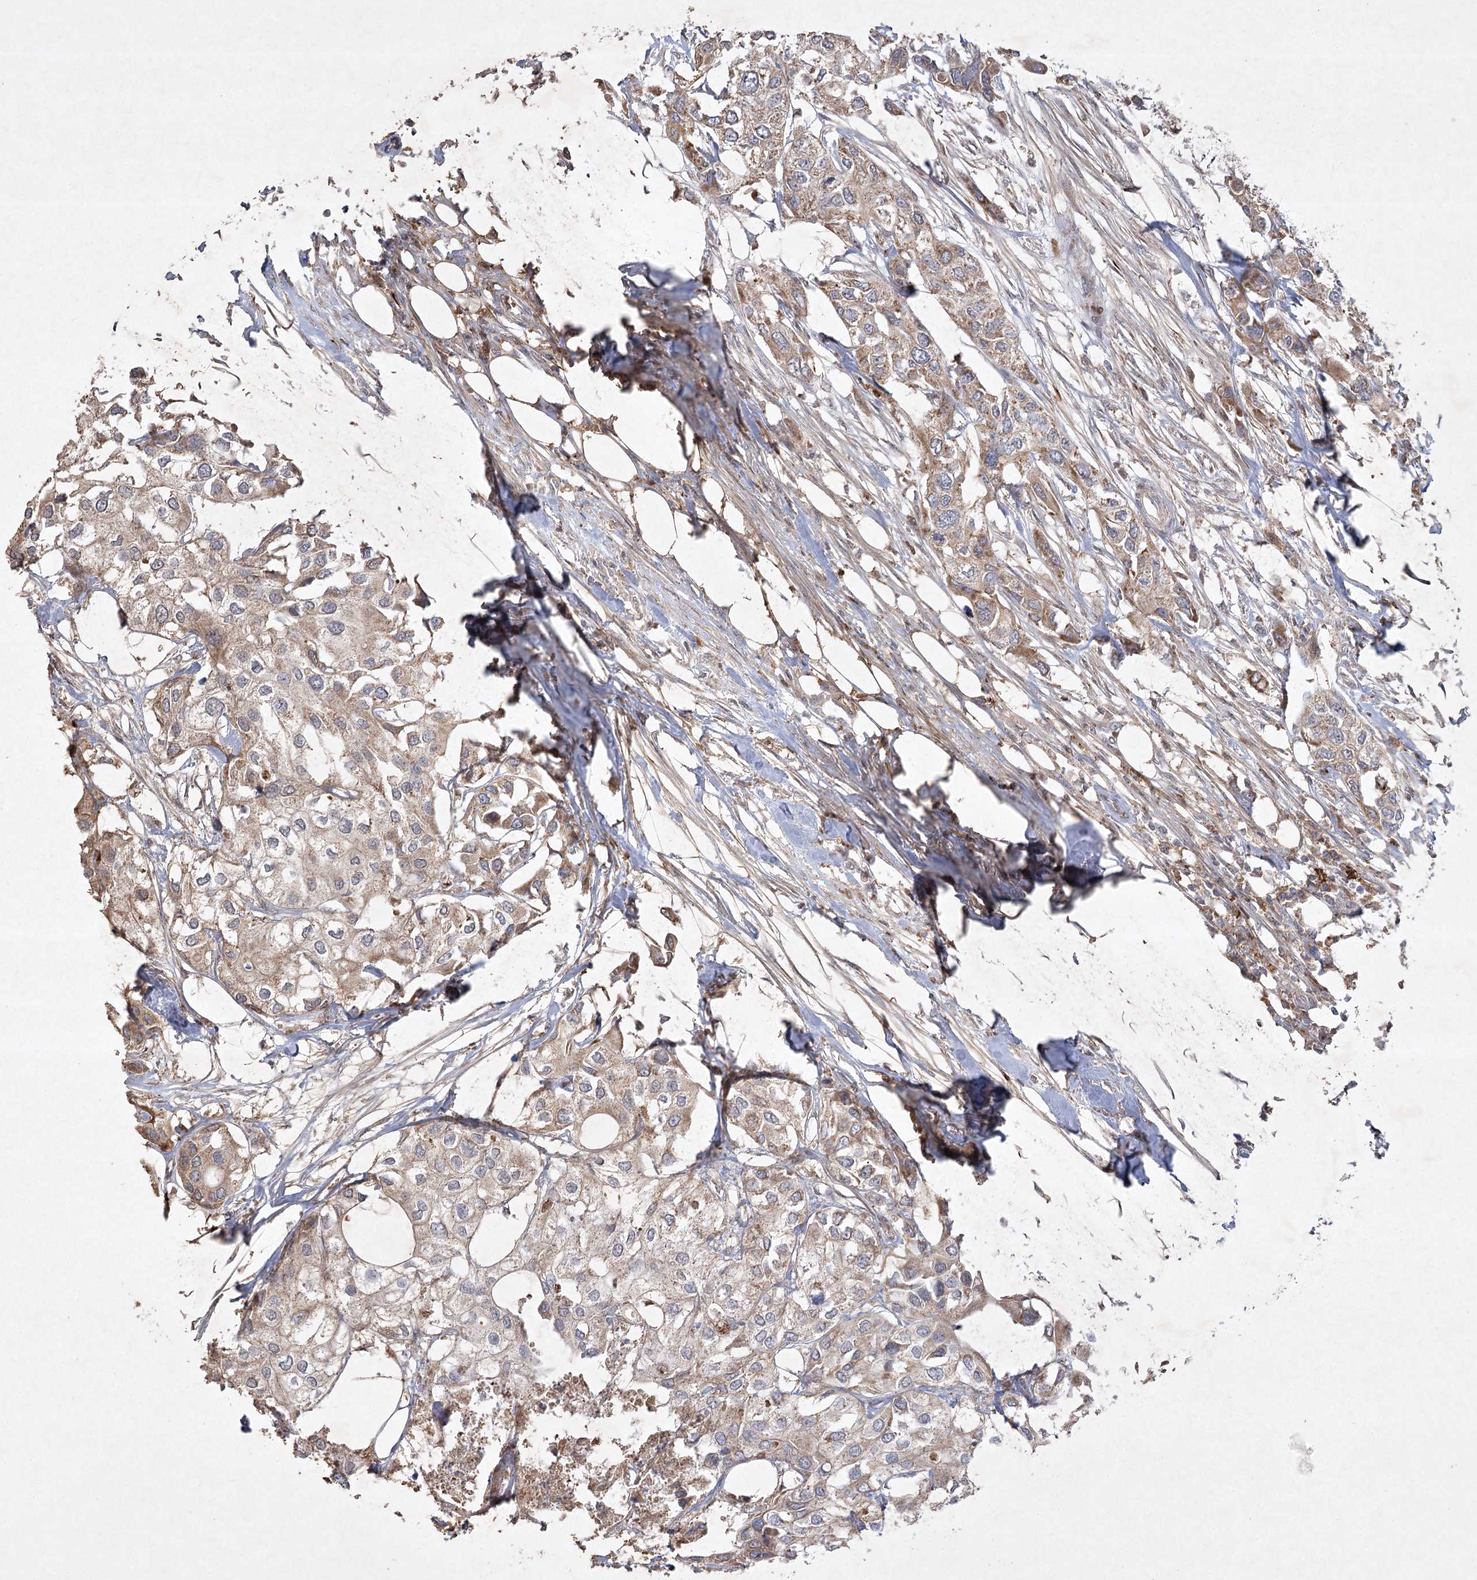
{"staining": {"intensity": "moderate", "quantity": "25%-75%", "location": "cytoplasmic/membranous"}, "tissue": "urothelial cancer", "cell_type": "Tumor cells", "image_type": "cancer", "snomed": [{"axis": "morphology", "description": "Urothelial carcinoma, High grade"}, {"axis": "topography", "description": "Urinary bladder"}], "caption": "High-power microscopy captured an immunohistochemistry image of high-grade urothelial carcinoma, revealing moderate cytoplasmic/membranous staining in about 25%-75% of tumor cells. (Brightfield microscopy of DAB IHC at high magnification).", "gene": "KBTBD4", "patient": {"sex": "male", "age": 64}}